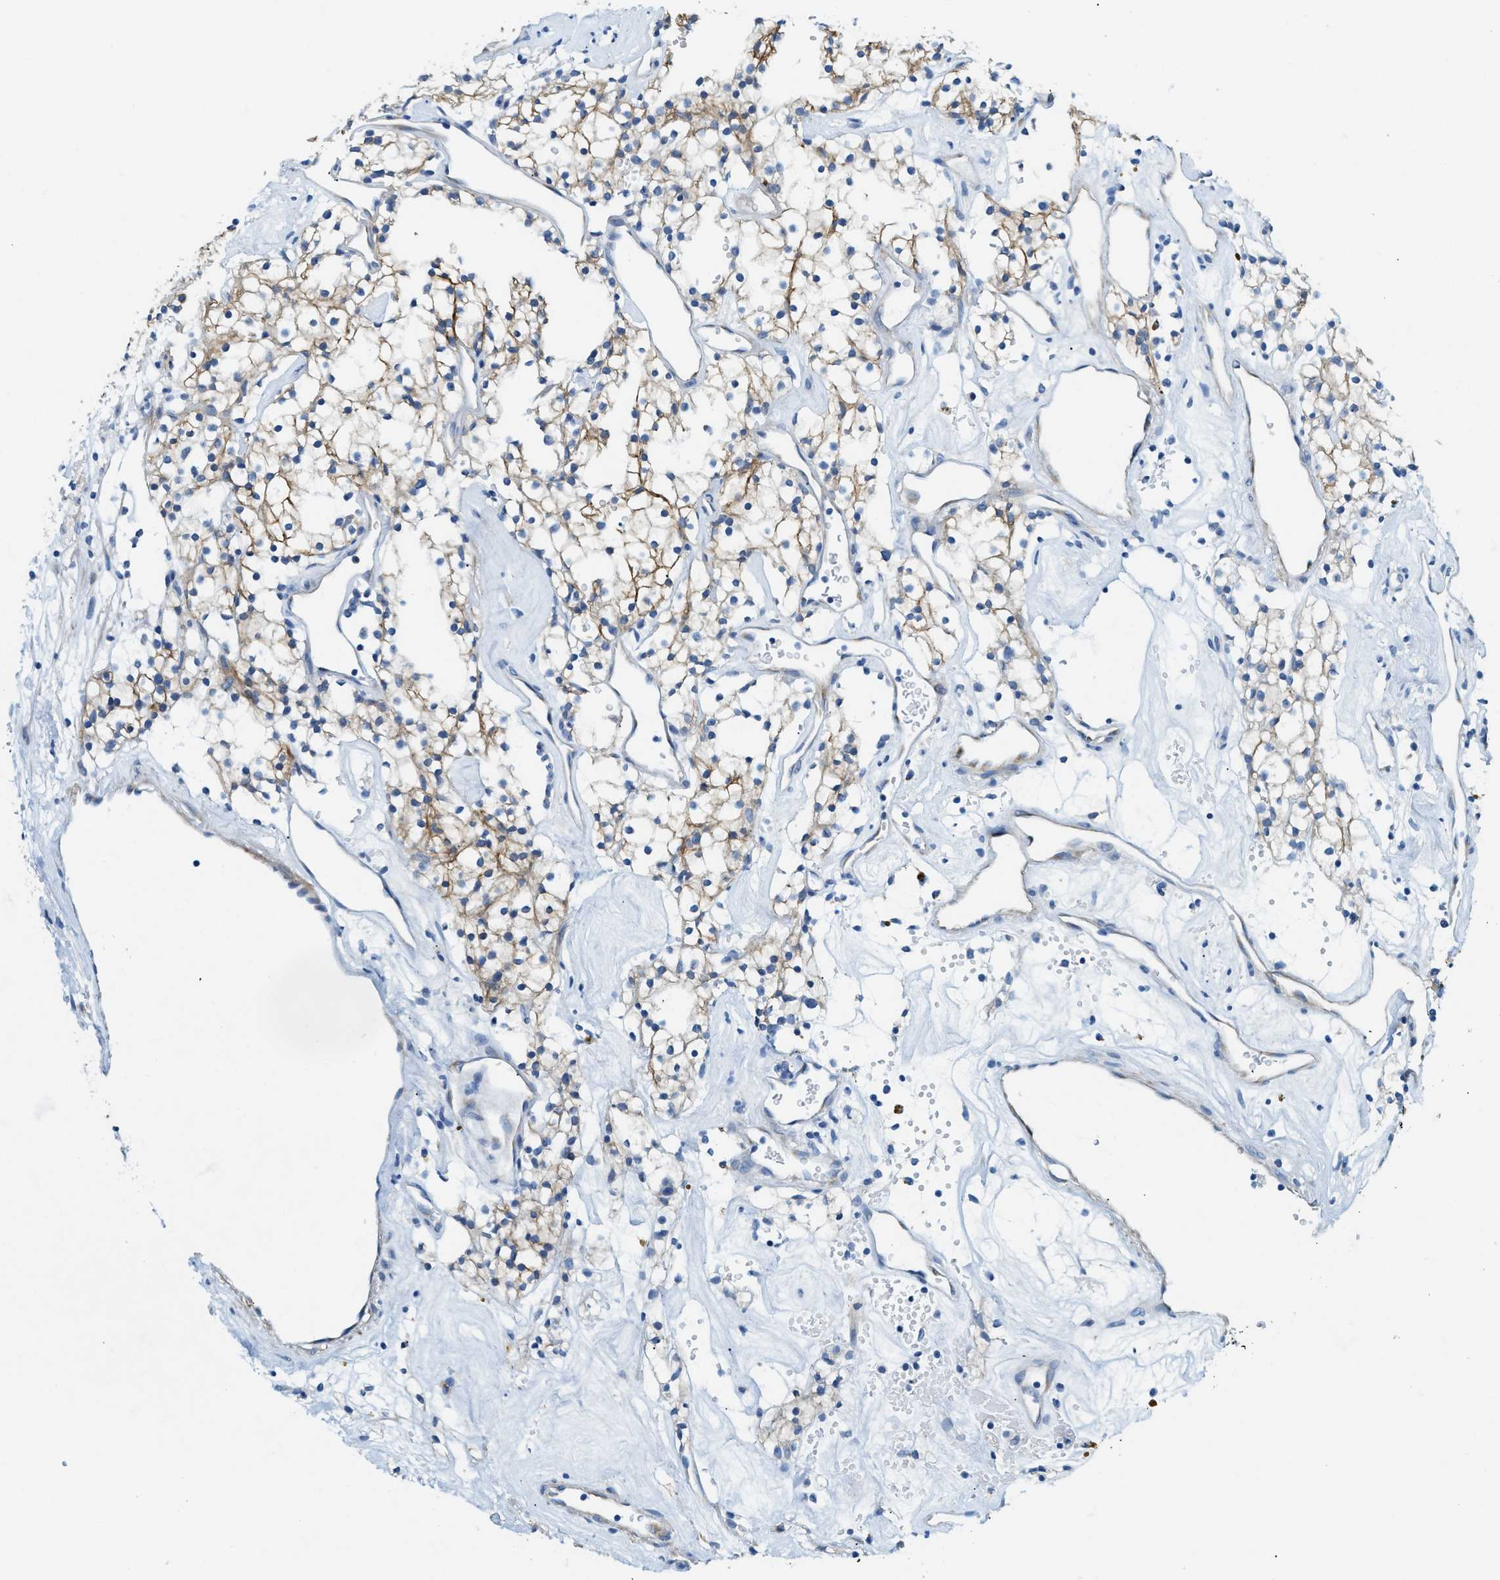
{"staining": {"intensity": "moderate", "quantity": "25%-75%", "location": "cytoplasmic/membranous"}, "tissue": "renal cancer", "cell_type": "Tumor cells", "image_type": "cancer", "snomed": [{"axis": "morphology", "description": "Adenocarcinoma, NOS"}, {"axis": "topography", "description": "Kidney"}], "caption": "Immunohistochemistry of renal cancer exhibits medium levels of moderate cytoplasmic/membranous staining in approximately 25%-75% of tumor cells. The staining is performed using DAB brown chromogen to label protein expression. The nuclei are counter-stained blue using hematoxylin.", "gene": "ZDHHC13", "patient": {"sex": "male", "age": 59}}